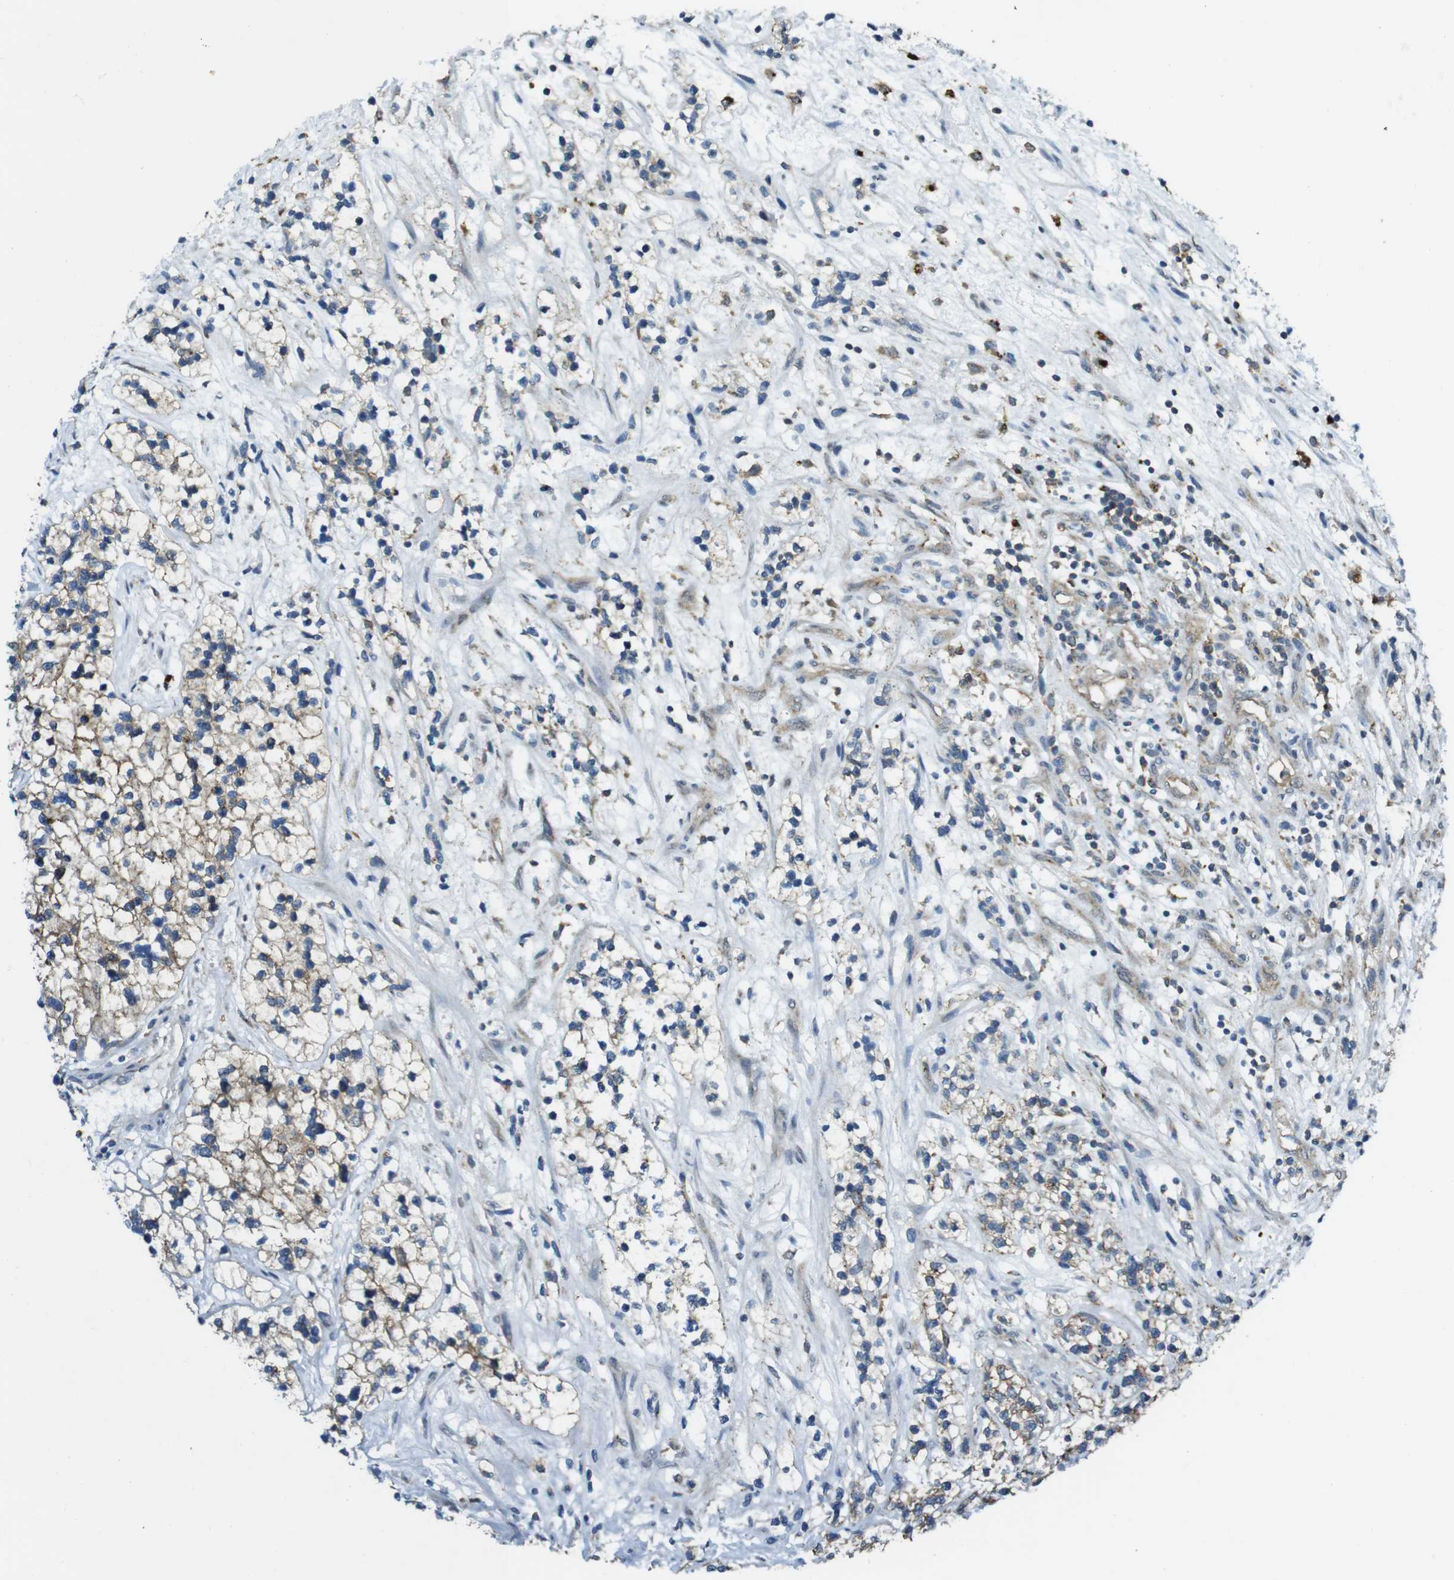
{"staining": {"intensity": "moderate", "quantity": ">75%", "location": "cytoplasmic/membranous"}, "tissue": "renal cancer", "cell_type": "Tumor cells", "image_type": "cancer", "snomed": [{"axis": "morphology", "description": "Adenocarcinoma, NOS"}, {"axis": "topography", "description": "Kidney"}], "caption": "An image of human renal cancer (adenocarcinoma) stained for a protein demonstrates moderate cytoplasmic/membranous brown staining in tumor cells.", "gene": "BRI3BP", "patient": {"sex": "female", "age": 57}}